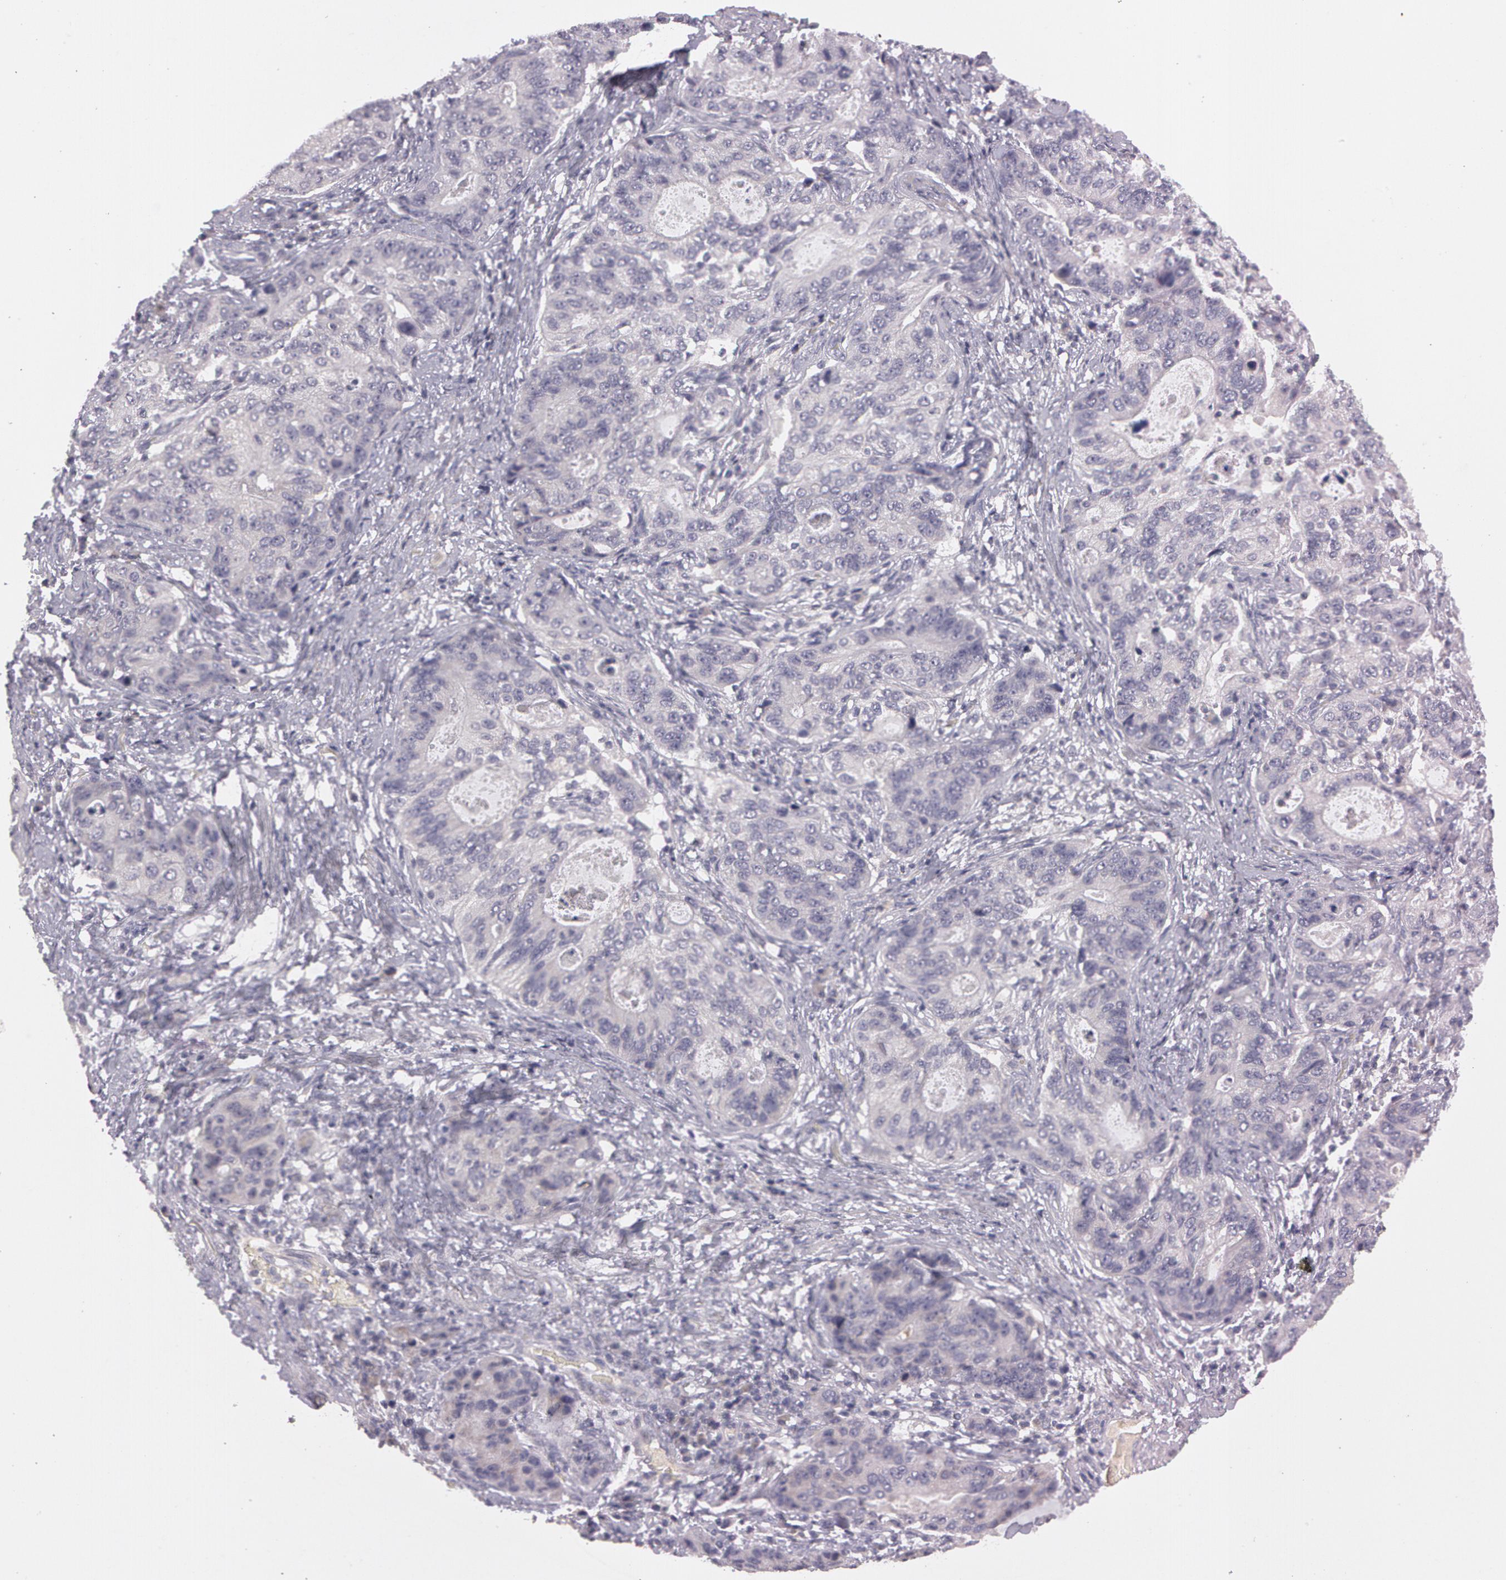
{"staining": {"intensity": "negative", "quantity": "none", "location": "none"}, "tissue": "stomach cancer", "cell_type": "Tumor cells", "image_type": "cancer", "snomed": [{"axis": "morphology", "description": "Adenocarcinoma, NOS"}, {"axis": "topography", "description": "Esophagus"}, {"axis": "topography", "description": "Stomach"}], "caption": "The photomicrograph demonstrates no significant positivity in tumor cells of stomach adenocarcinoma.", "gene": "MXRA5", "patient": {"sex": "male", "age": 74}}